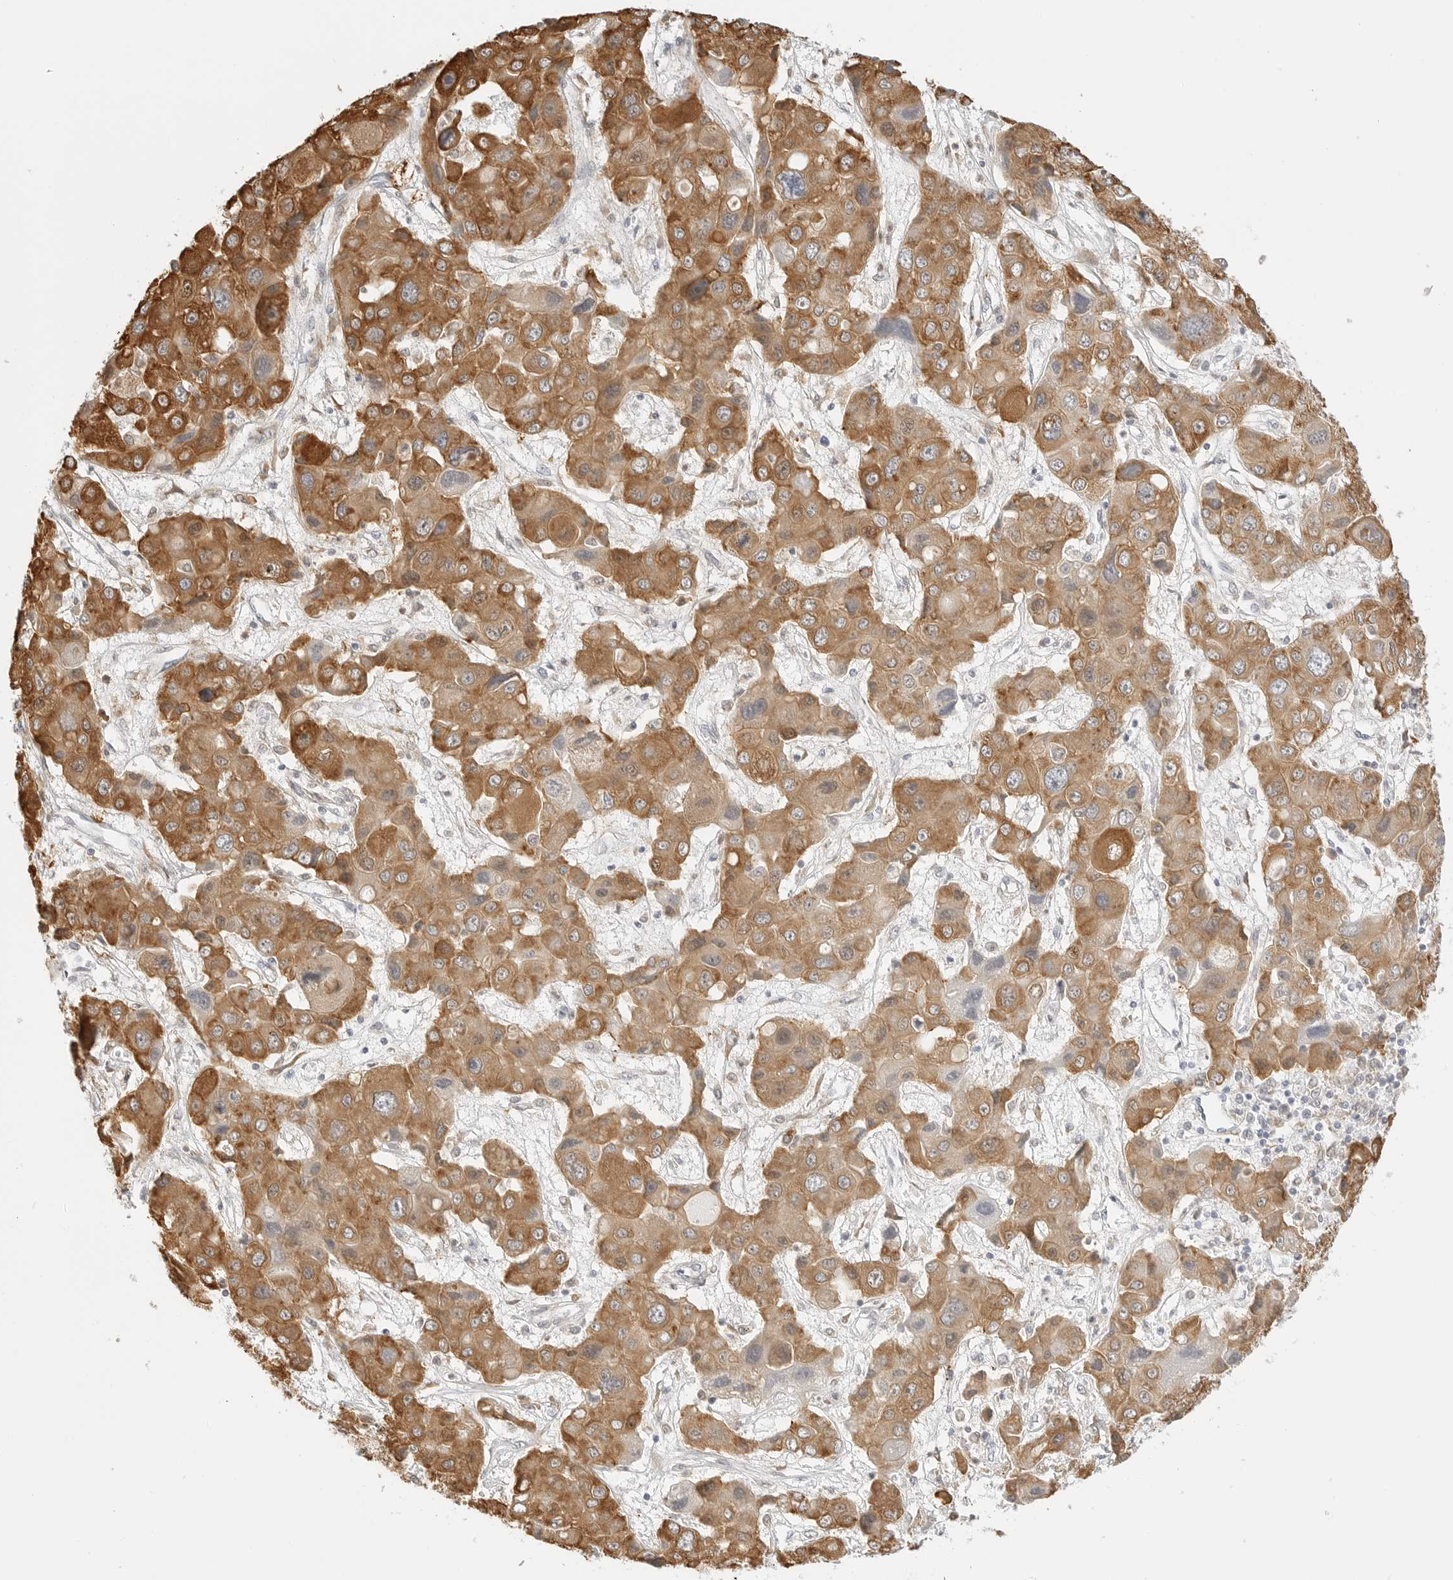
{"staining": {"intensity": "moderate", "quantity": ">75%", "location": "cytoplasmic/membranous"}, "tissue": "liver cancer", "cell_type": "Tumor cells", "image_type": "cancer", "snomed": [{"axis": "morphology", "description": "Cholangiocarcinoma"}, {"axis": "topography", "description": "Liver"}], "caption": "Tumor cells display medium levels of moderate cytoplasmic/membranous expression in about >75% of cells in liver cholangiocarcinoma.", "gene": "THEM4", "patient": {"sex": "male", "age": 67}}